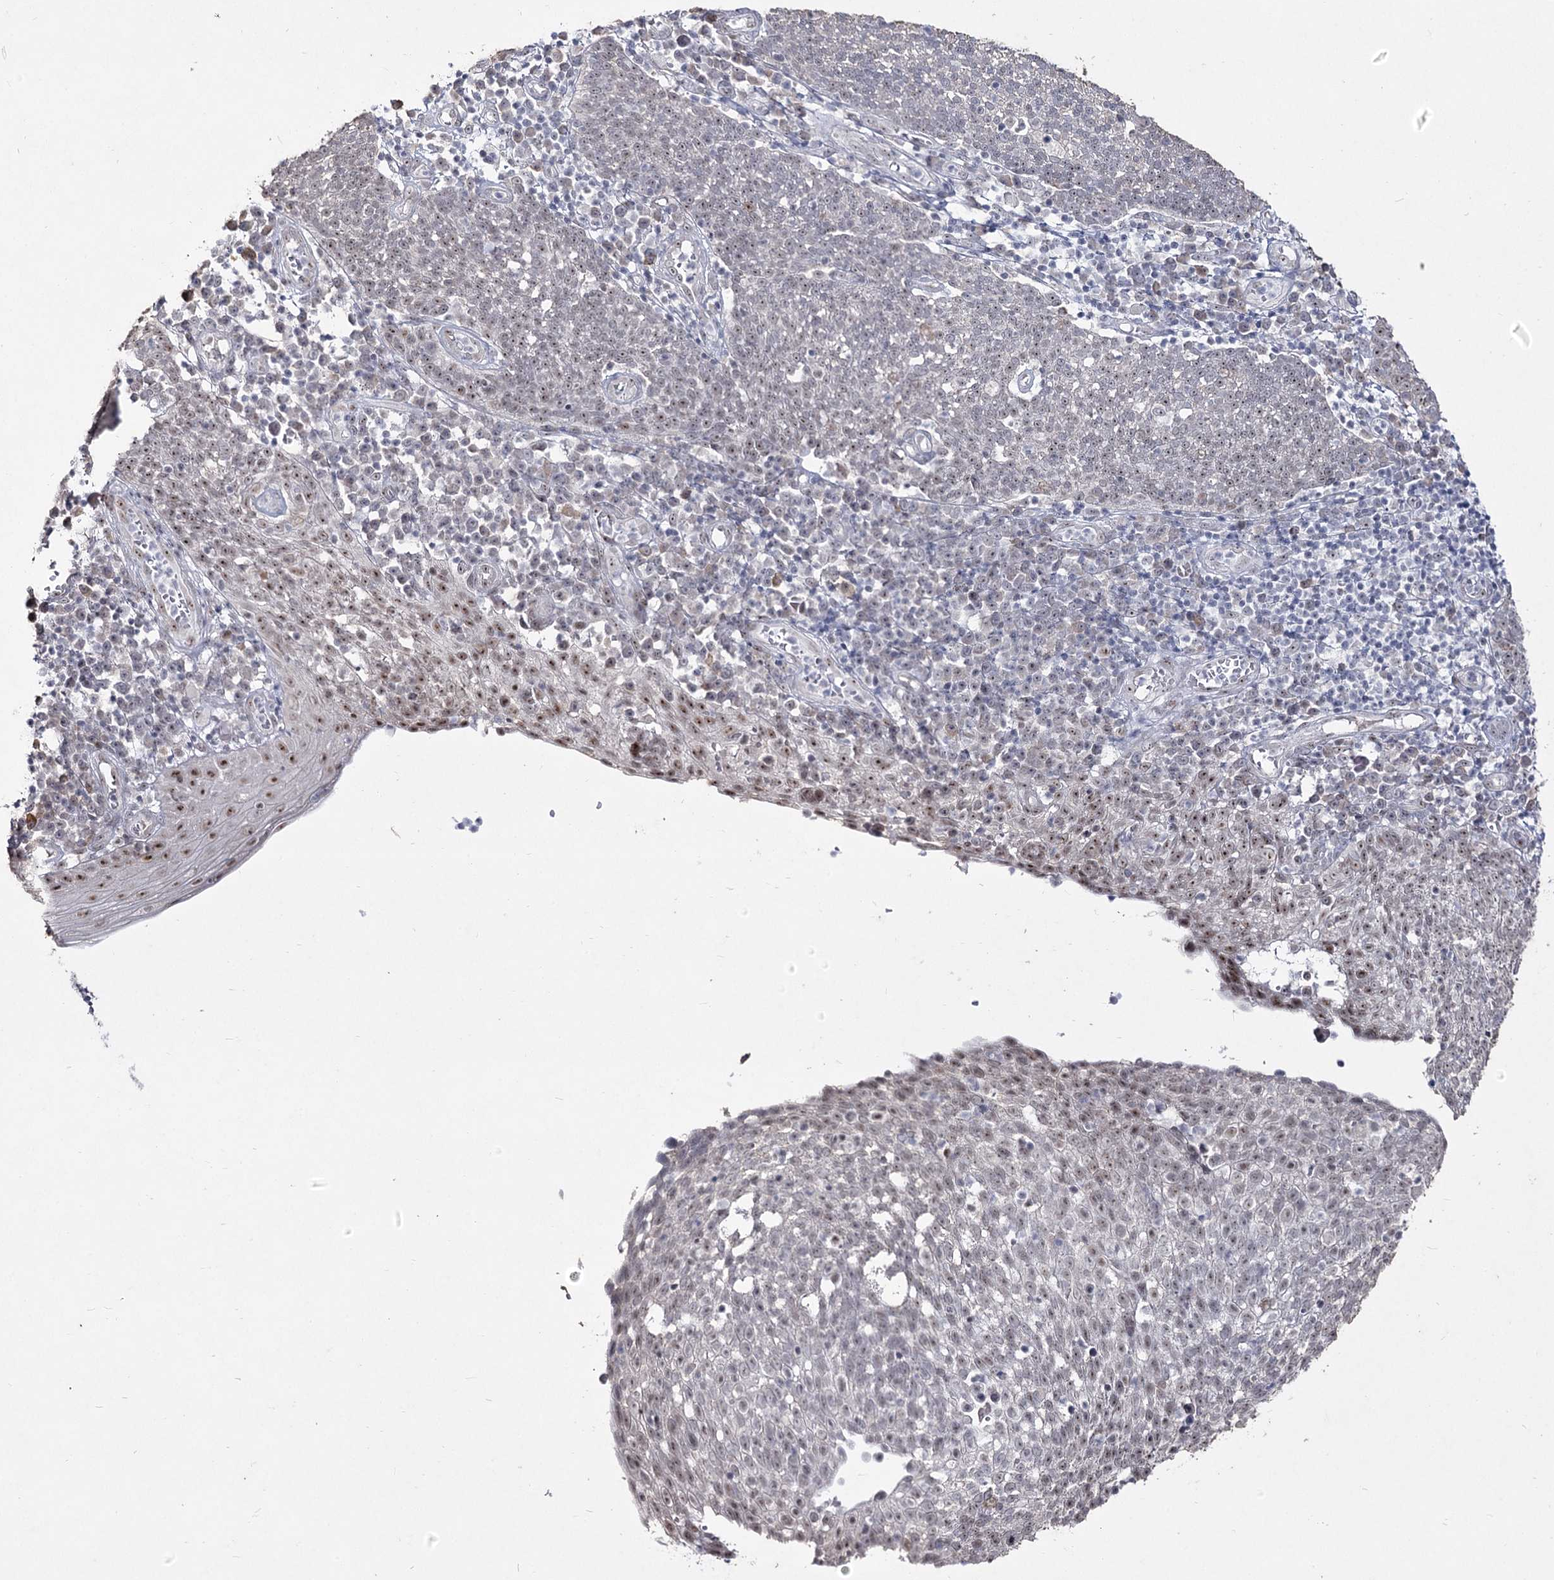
{"staining": {"intensity": "weak", "quantity": "<25%", "location": "nuclear"}, "tissue": "cervical cancer", "cell_type": "Tumor cells", "image_type": "cancer", "snomed": [{"axis": "morphology", "description": "Squamous cell carcinoma, NOS"}, {"axis": "topography", "description": "Cervix"}], "caption": "Immunohistochemical staining of cervical cancer displays no significant expression in tumor cells. (DAB IHC with hematoxylin counter stain).", "gene": "DDX50", "patient": {"sex": "female", "age": 34}}